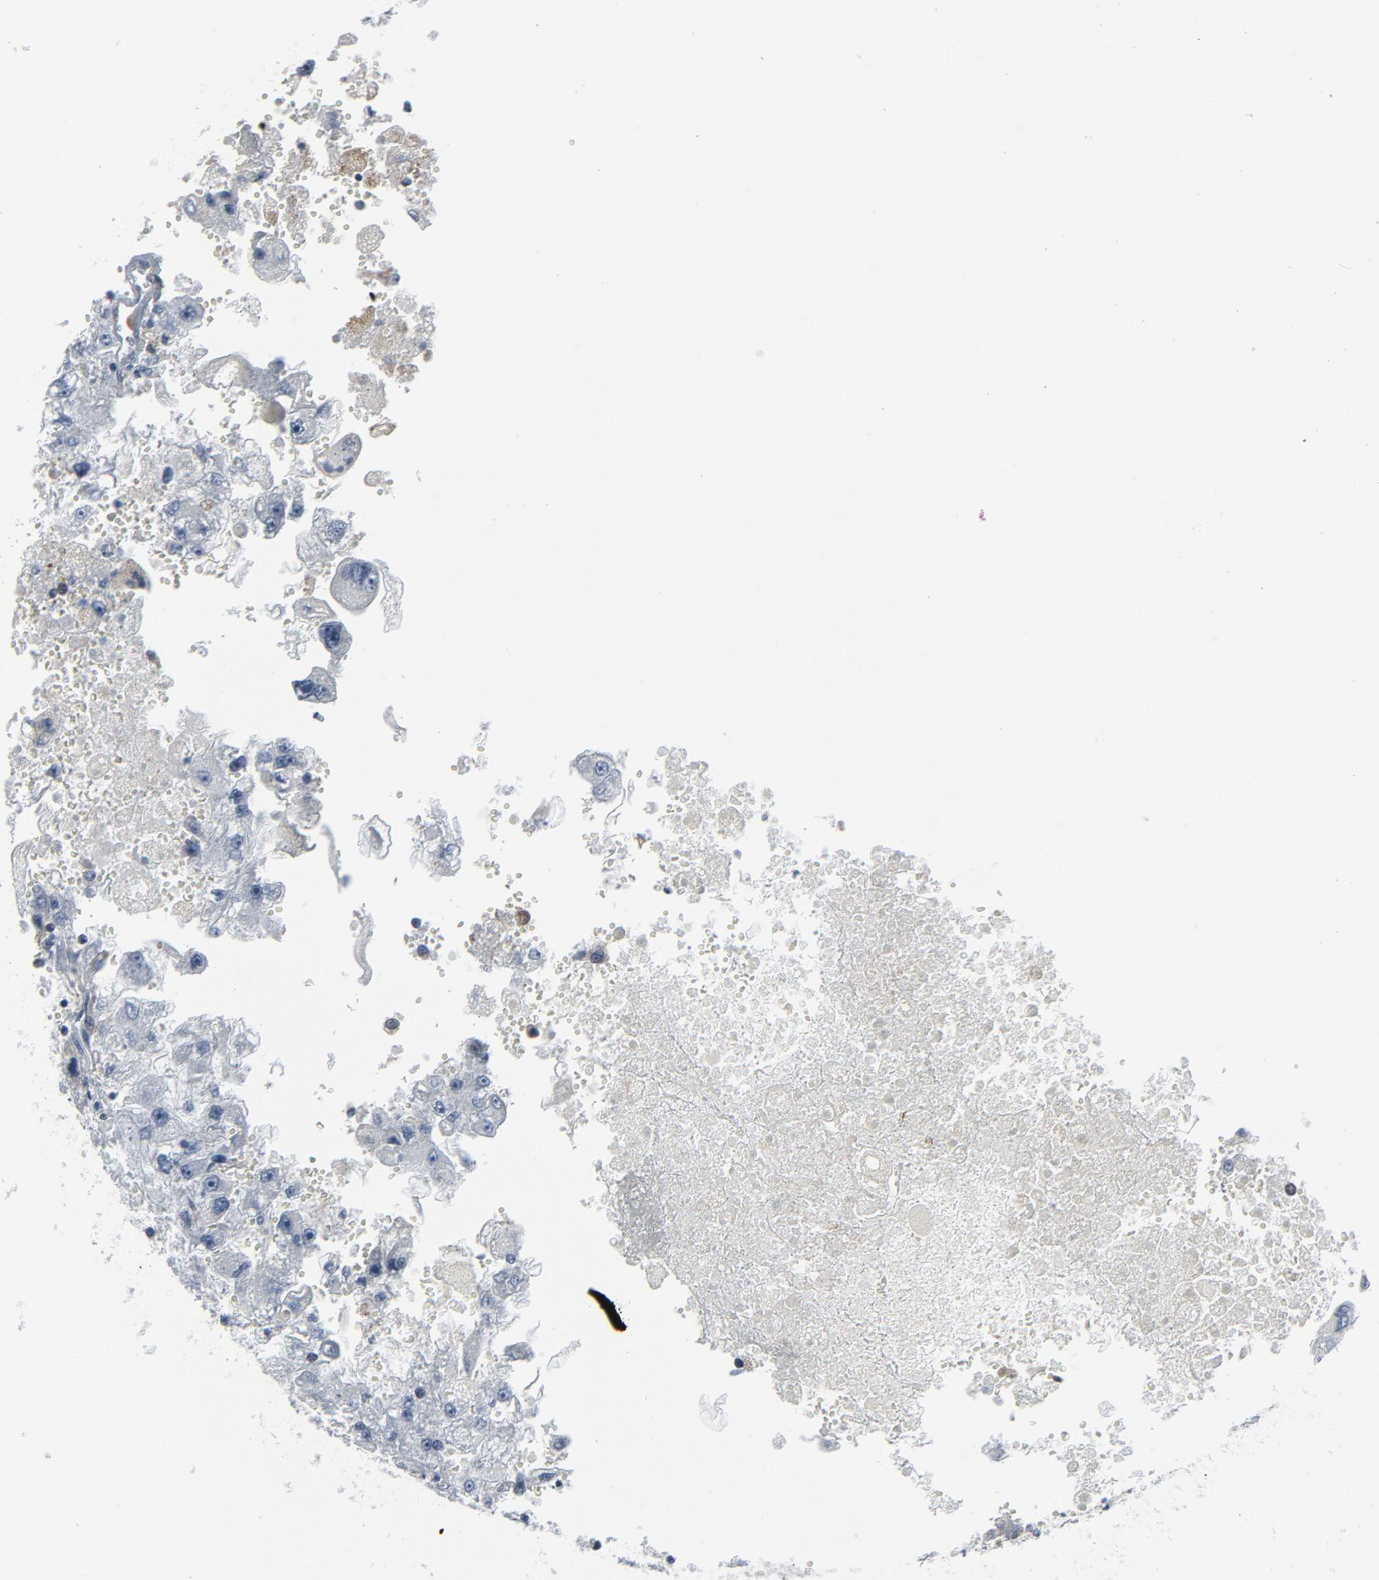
{"staining": {"intensity": "negative", "quantity": "none", "location": "none"}, "tissue": "renal cancer", "cell_type": "Tumor cells", "image_type": "cancer", "snomed": [{"axis": "morphology", "description": "Adenocarcinoma, NOS"}, {"axis": "topography", "description": "Kidney"}], "caption": "High magnification brightfield microscopy of renal cancer (adenocarcinoma) stained with DAB (3,3'-diaminobenzidine) (brown) and counterstained with hematoxylin (blue): tumor cells show no significant staining.", "gene": "GPX2", "patient": {"sex": "female", "age": 83}}